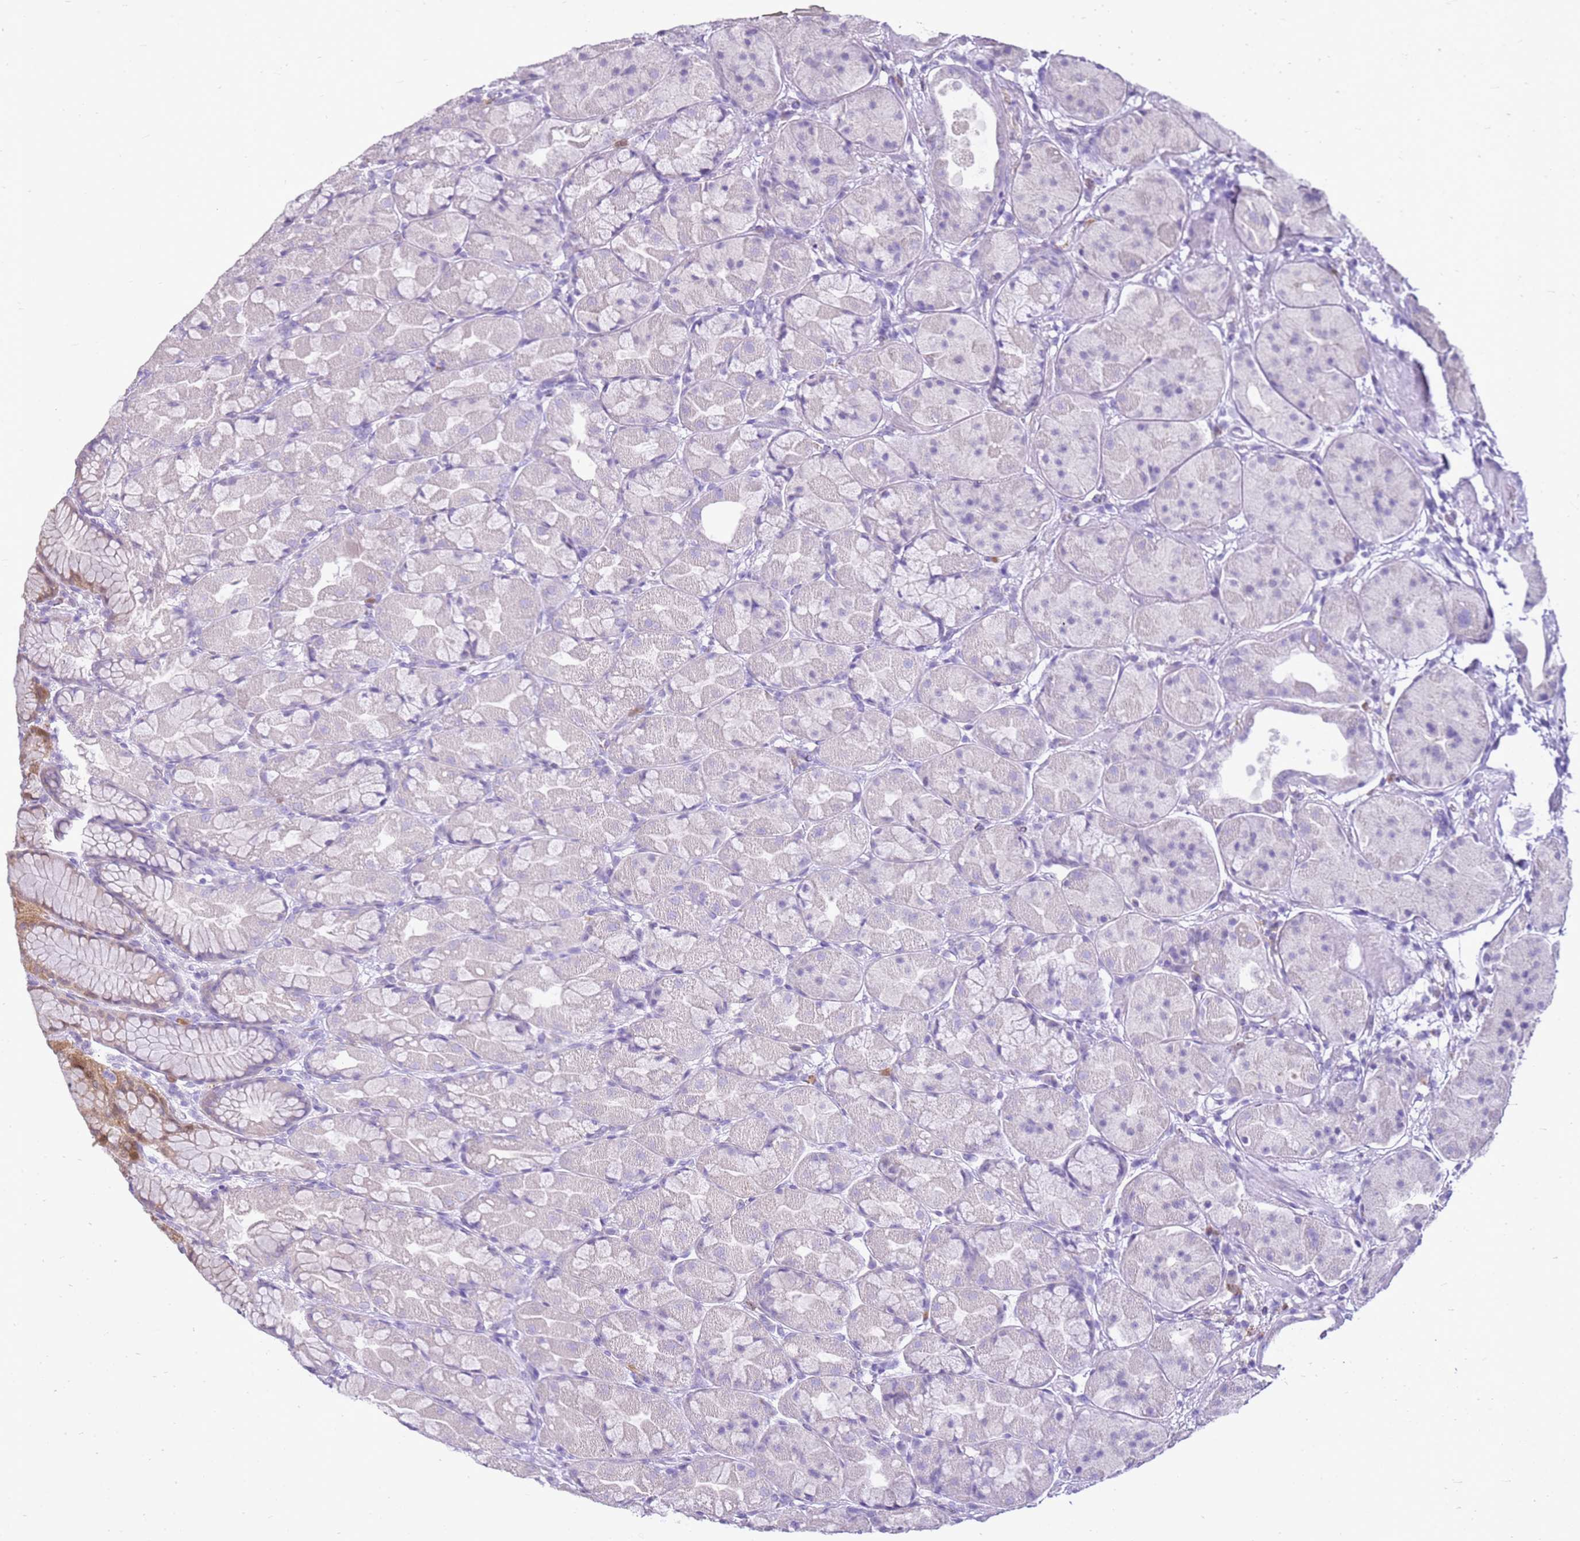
{"staining": {"intensity": "moderate", "quantity": "<25%", "location": "cytoplasmic/membranous"}, "tissue": "stomach", "cell_type": "Glandular cells", "image_type": "normal", "snomed": [{"axis": "morphology", "description": "Normal tissue, NOS"}, {"axis": "topography", "description": "Stomach"}], "caption": "Unremarkable stomach was stained to show a protein in brown. There is low levels of moderate cytoplasmic/membranous expression in about <25% of glandular cells.", "gene": "CSTA", "patient": {"sex": "male", "age": 57}}